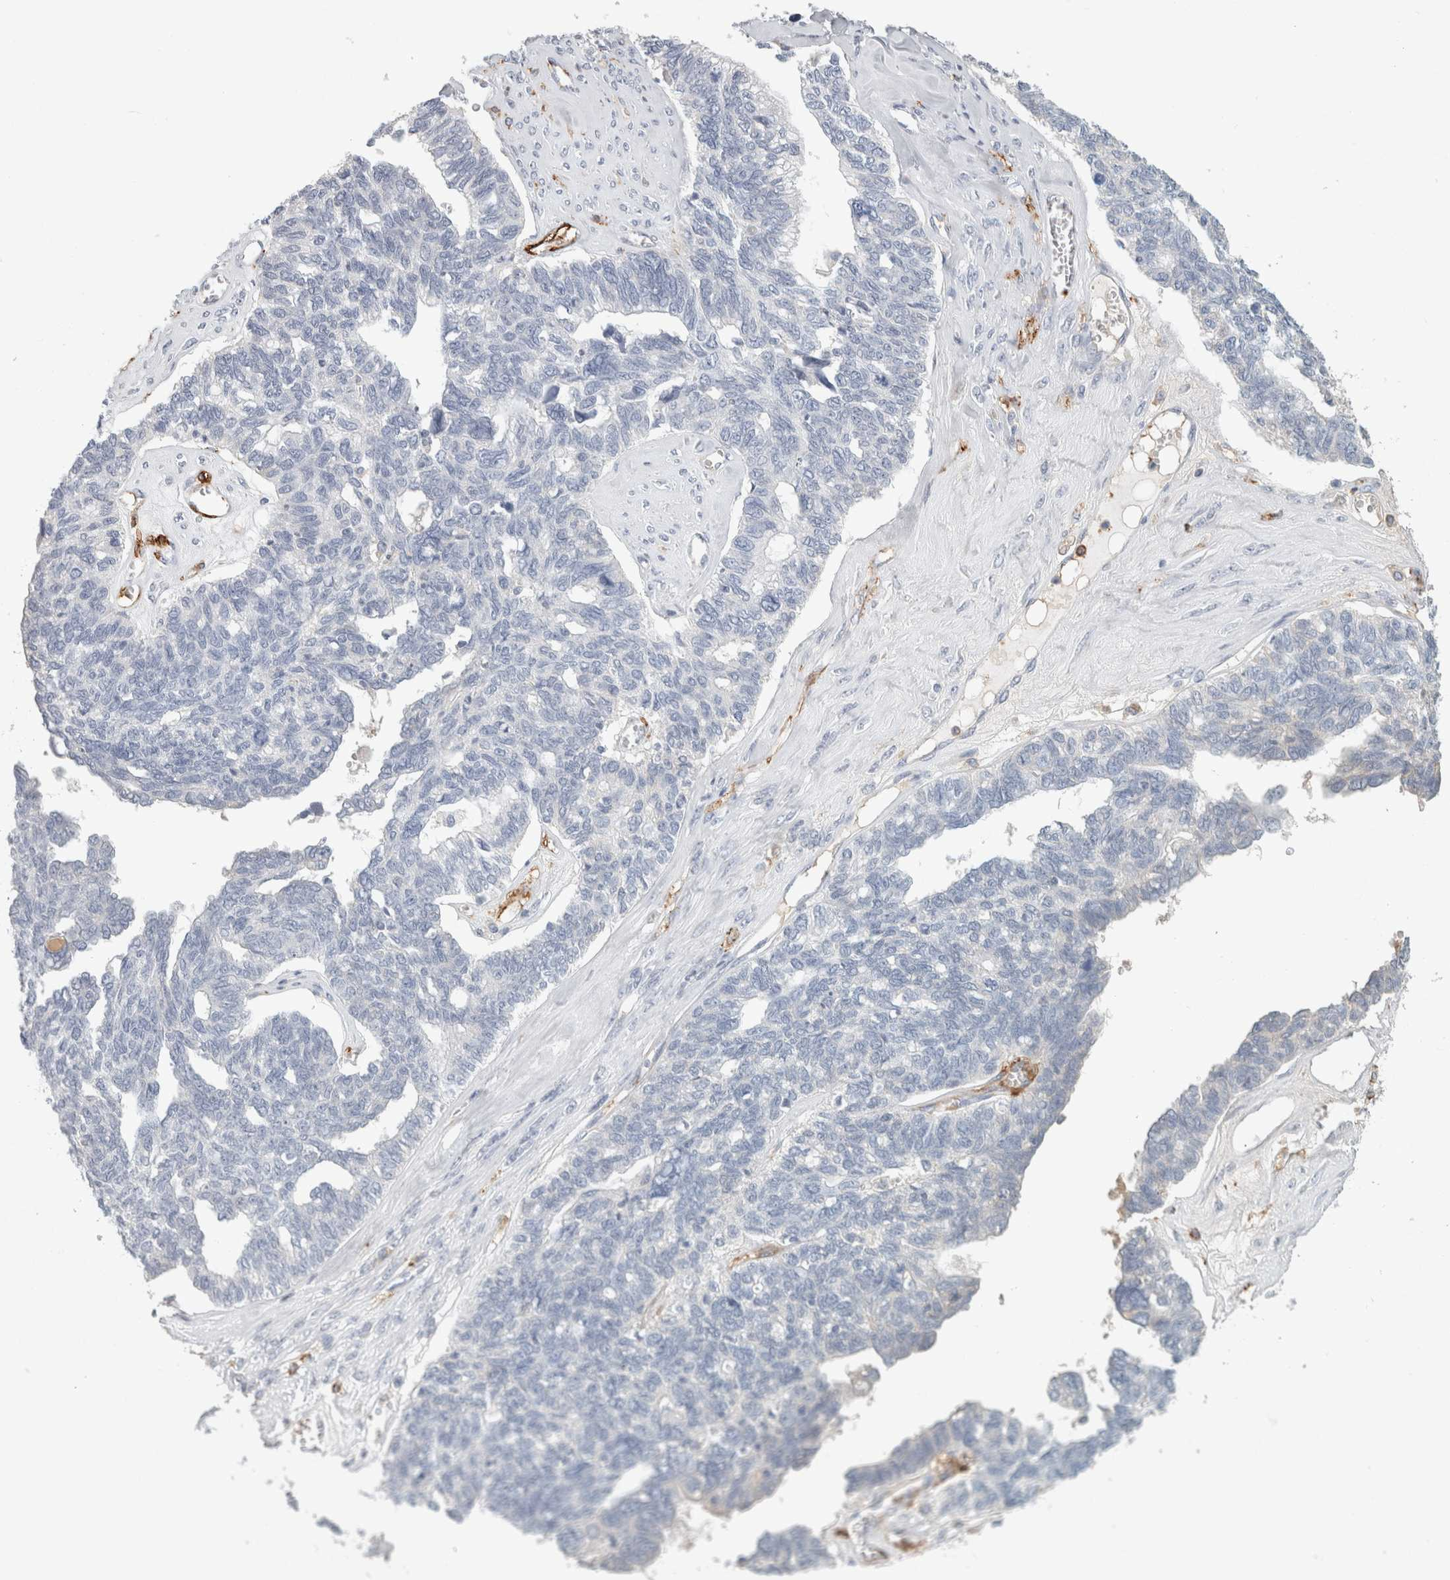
{"staining": {"intensity": "negative", "quantity": "none", "location": "none"}, "tissue": "ovarian cancer", "cell_type": "Tumor cells", "image_type": "cancer", "snomed": [{"axis": "morphology", "description": "Cystadenocarcinoma, serous, NOS"}, {"axis": "topography", "description": "Ovary"}], "caption": "This is an IHC micrograph of human ovarian cancer (serous cystadenocarcinoma). There is no staining in tumor cells.", "gene": "CD36", "patient": {"sex": "female", "age": 79}}